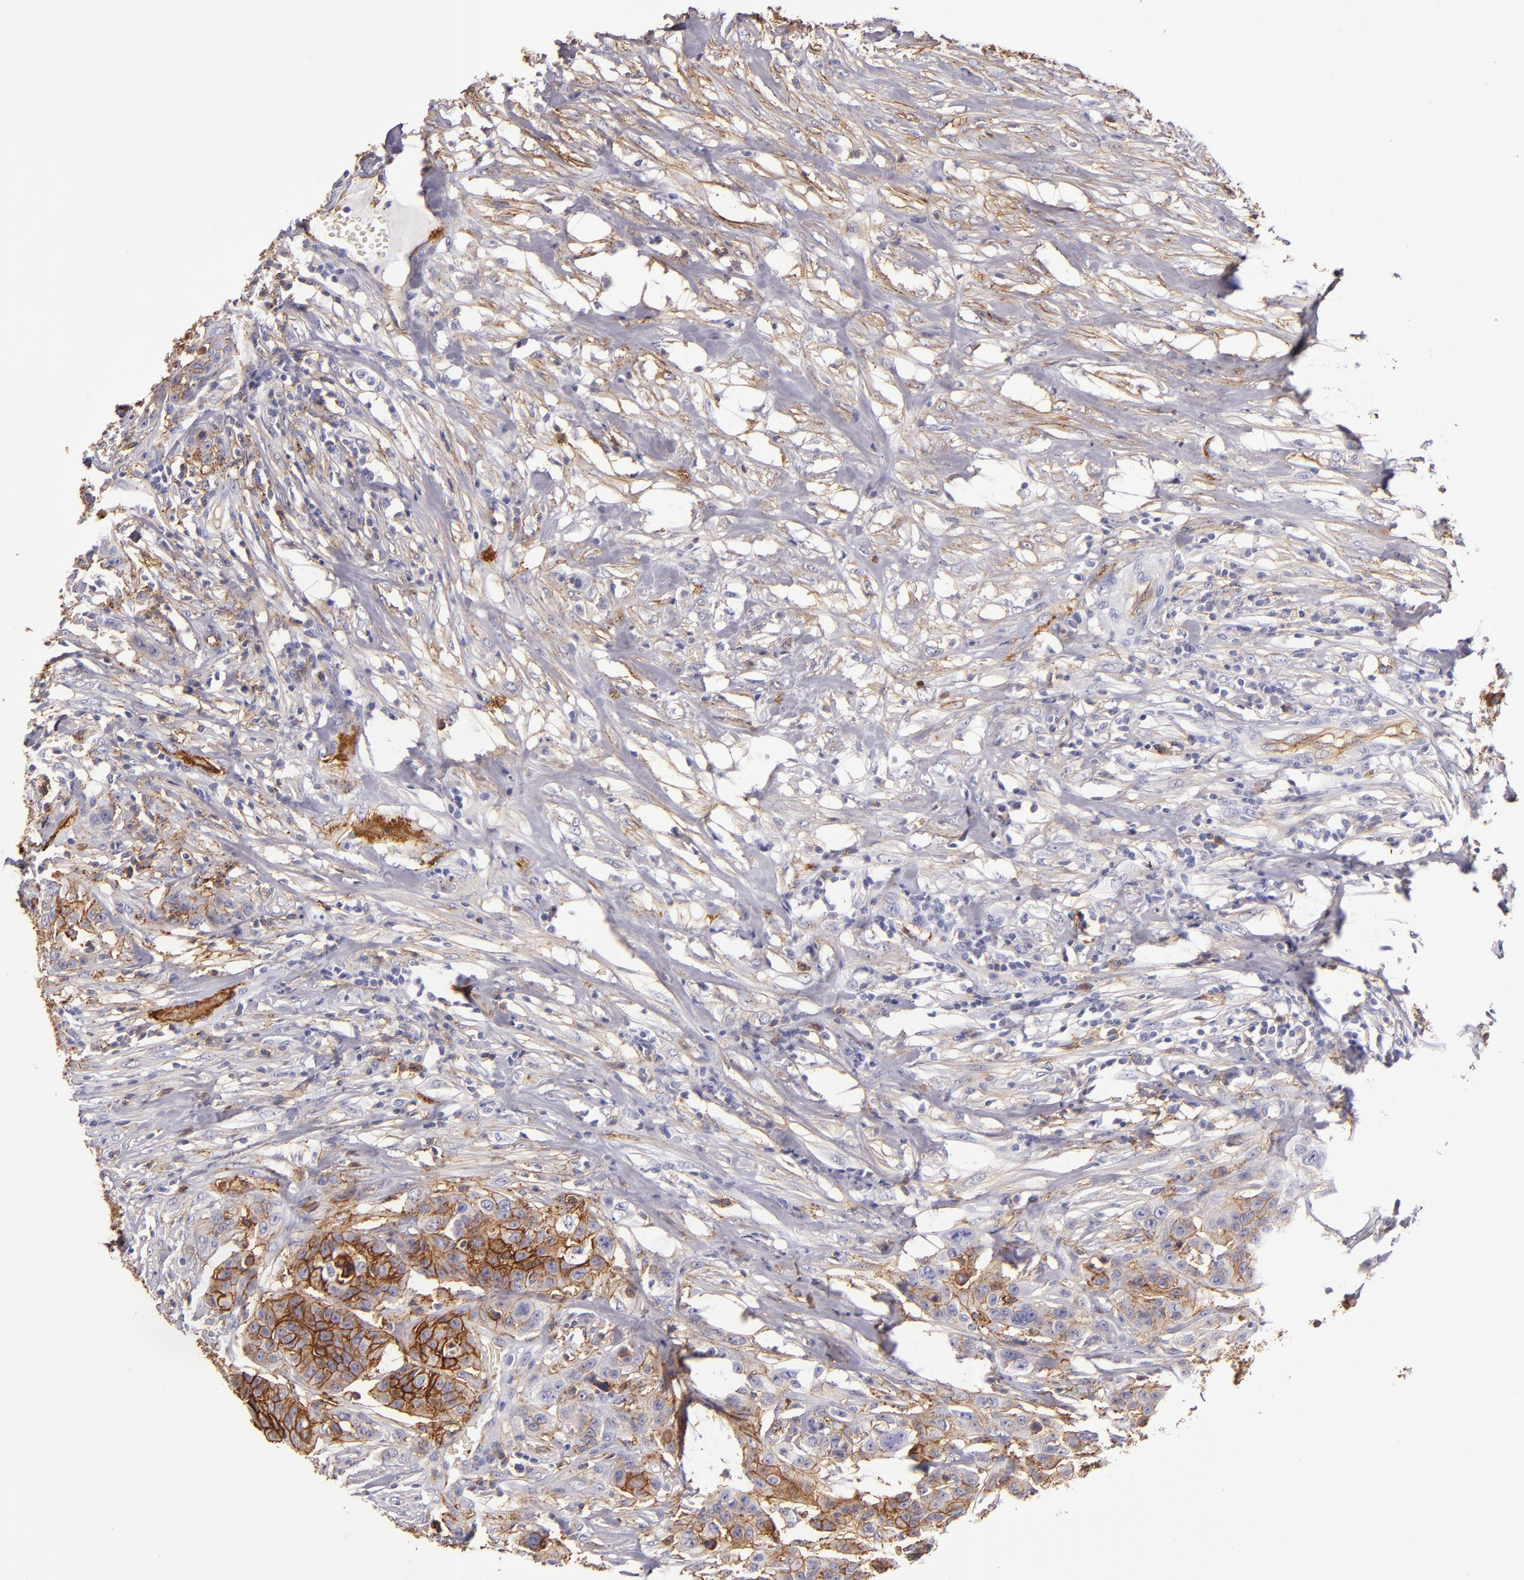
{"staining": {"intensity": "moderate", "quantity": ">75%", "location": "cytoplasmic/membranous"}, "tissue": "urothelial cancer", "cell_type": "Tumor cells", "image_type": "cancer", "snomed": [{"axis": "morphology", "description": "Urothelial carcinoma, High grade"}, {"axis": "topography", "description": "Urinary bladder"}], "caption": "Protein expression analysis of urothelial cancer shows moderate cytoplasmic/membranous staining in approximately >75% of tumor cells. (Brightfield microscopy of DAB IHC at high magnification).", "gene": "CD9", "patient": {"sex": "male", "age": 74}}